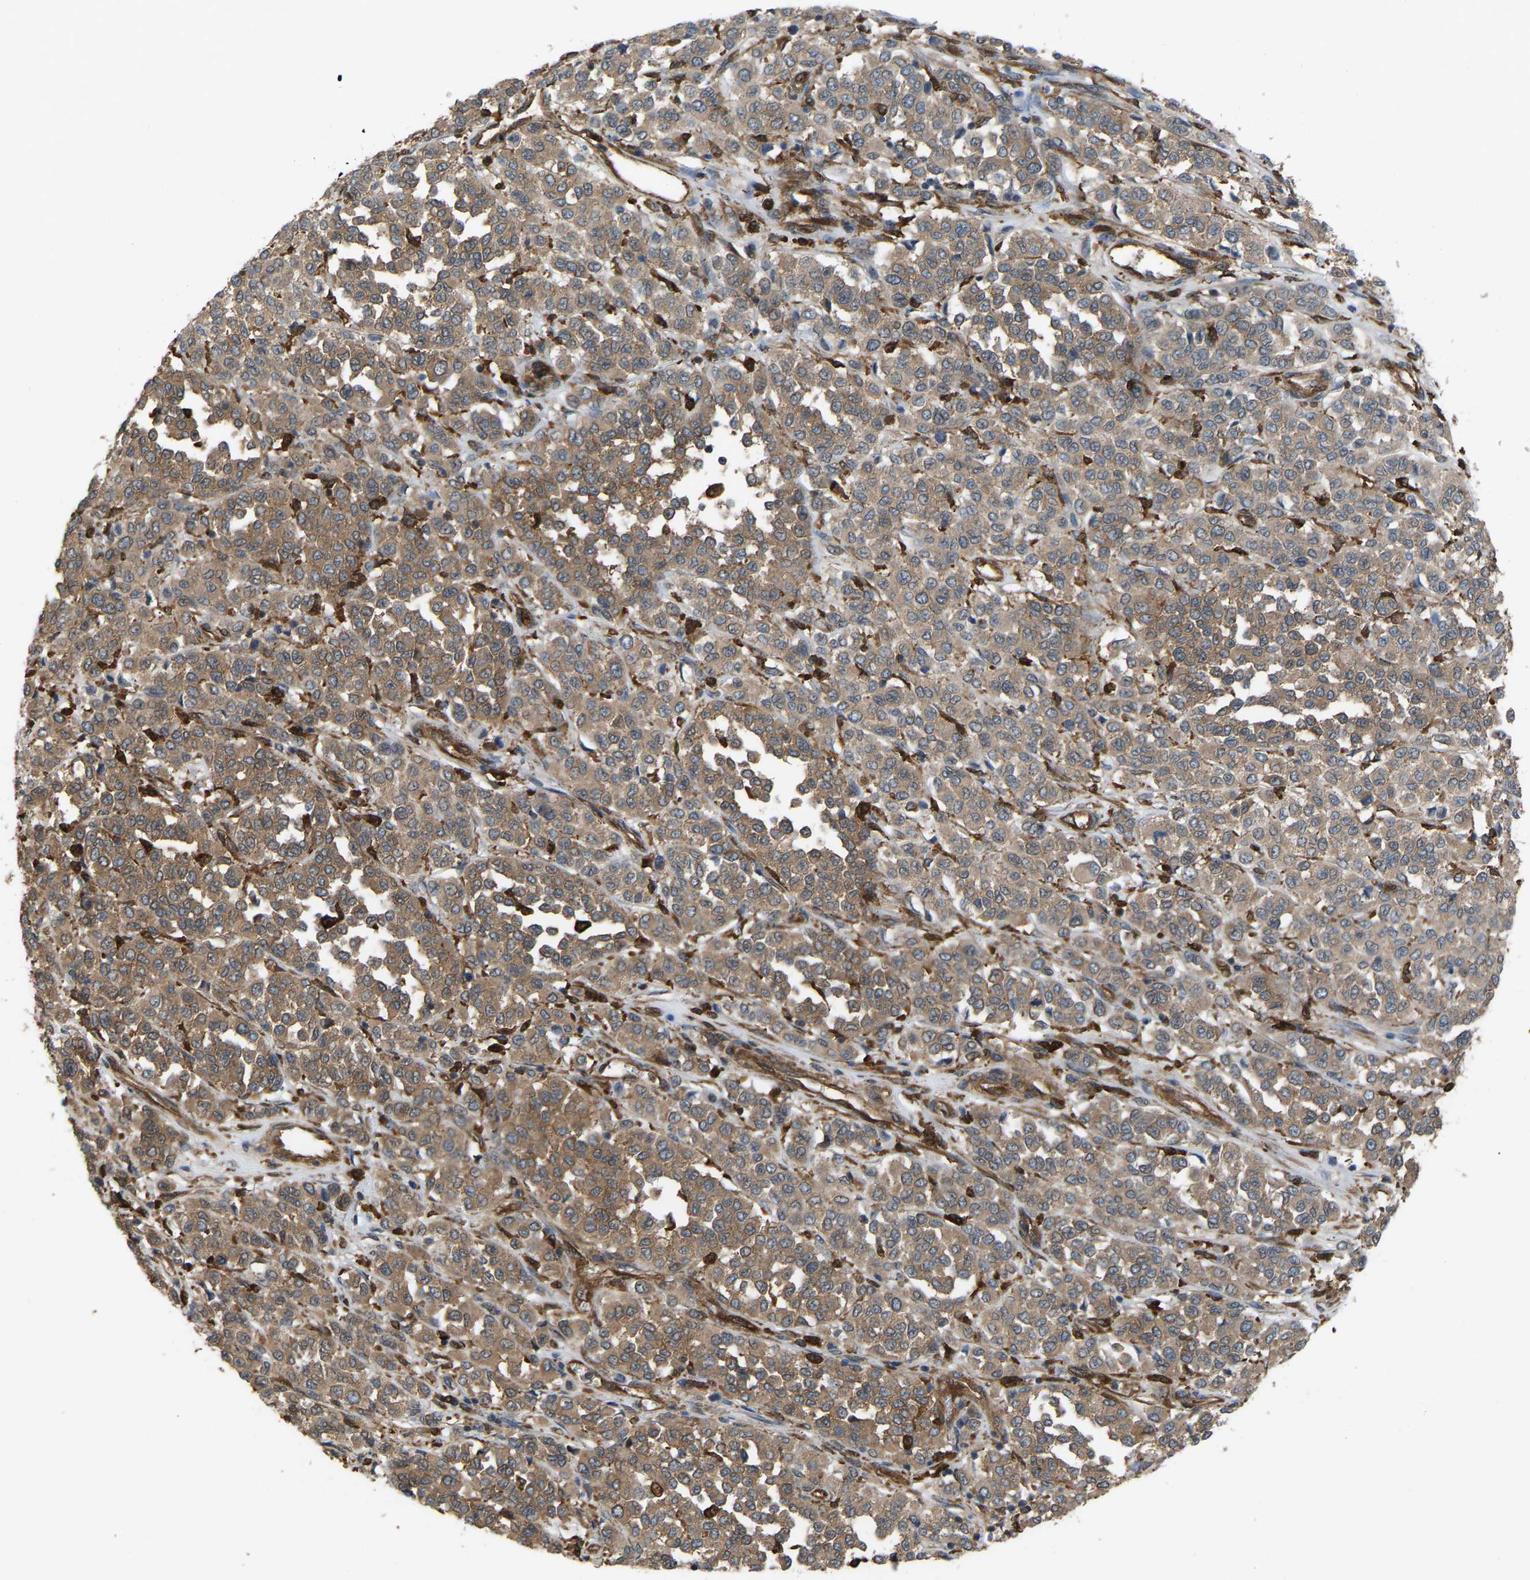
{"staining": {"intensity": "moderate", "quantity": ">75%", "location": "cytoplasmic/membranous"}, "tissue": "melanoma", "cell_type": "Tumor cells", "image_type": "cancer", "snomed": [{"axis": "morphology", "description": "Malignant melanoma, Metastatic site"}, {"axis": "topography", "description": "Pancreas"}], "caption": "This micrograph displays malignant melanoma (metastatic site) stained with immunohistochemistry (IHC) to label a protein in brown. The cytoplasmic/membranous of tumor cells show moderate positivity for the protein. Nuclei are counter-stained blue.", "gene": "PICALM", "patient": {"sex": "female", "age": 30}}